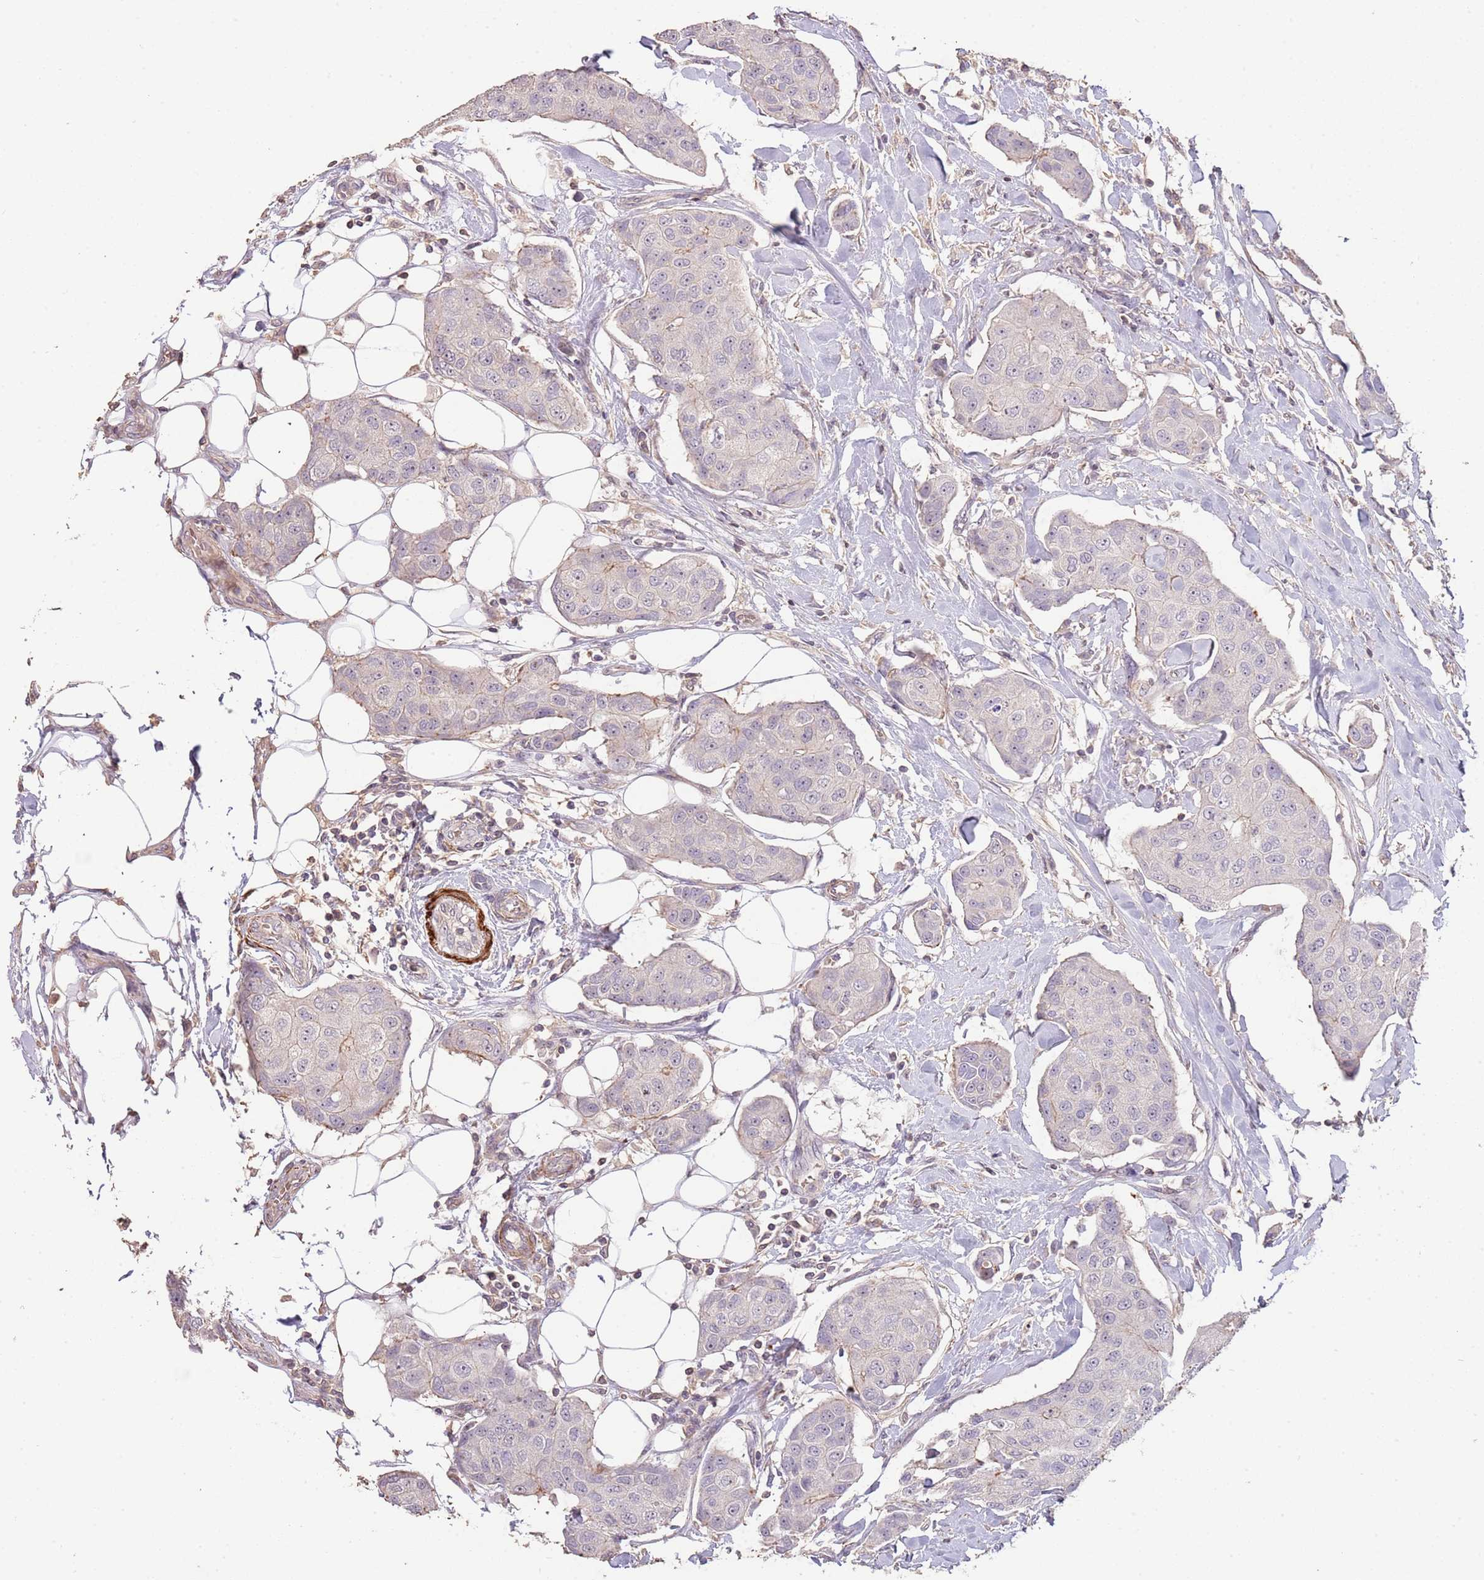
{"staining": {"intensity": "negative", "quantity": "none", "location": "none"}, "tissue": "breast cancer", "cell_type": "Tumor cells", "image_type": "cancer", "snomed": [{"axis": "morphology", "description": "Duct carcinoma"}, {"axis": "topography", "description": "Breast"}, {"axis": "topography", "description": "Lymph node"}], "caption": "Protein analysis of breast cancer shows no significant positivity in tumor cells.", "gene": "ADTRP", "patient": {"sex": "female", "age": 80}}